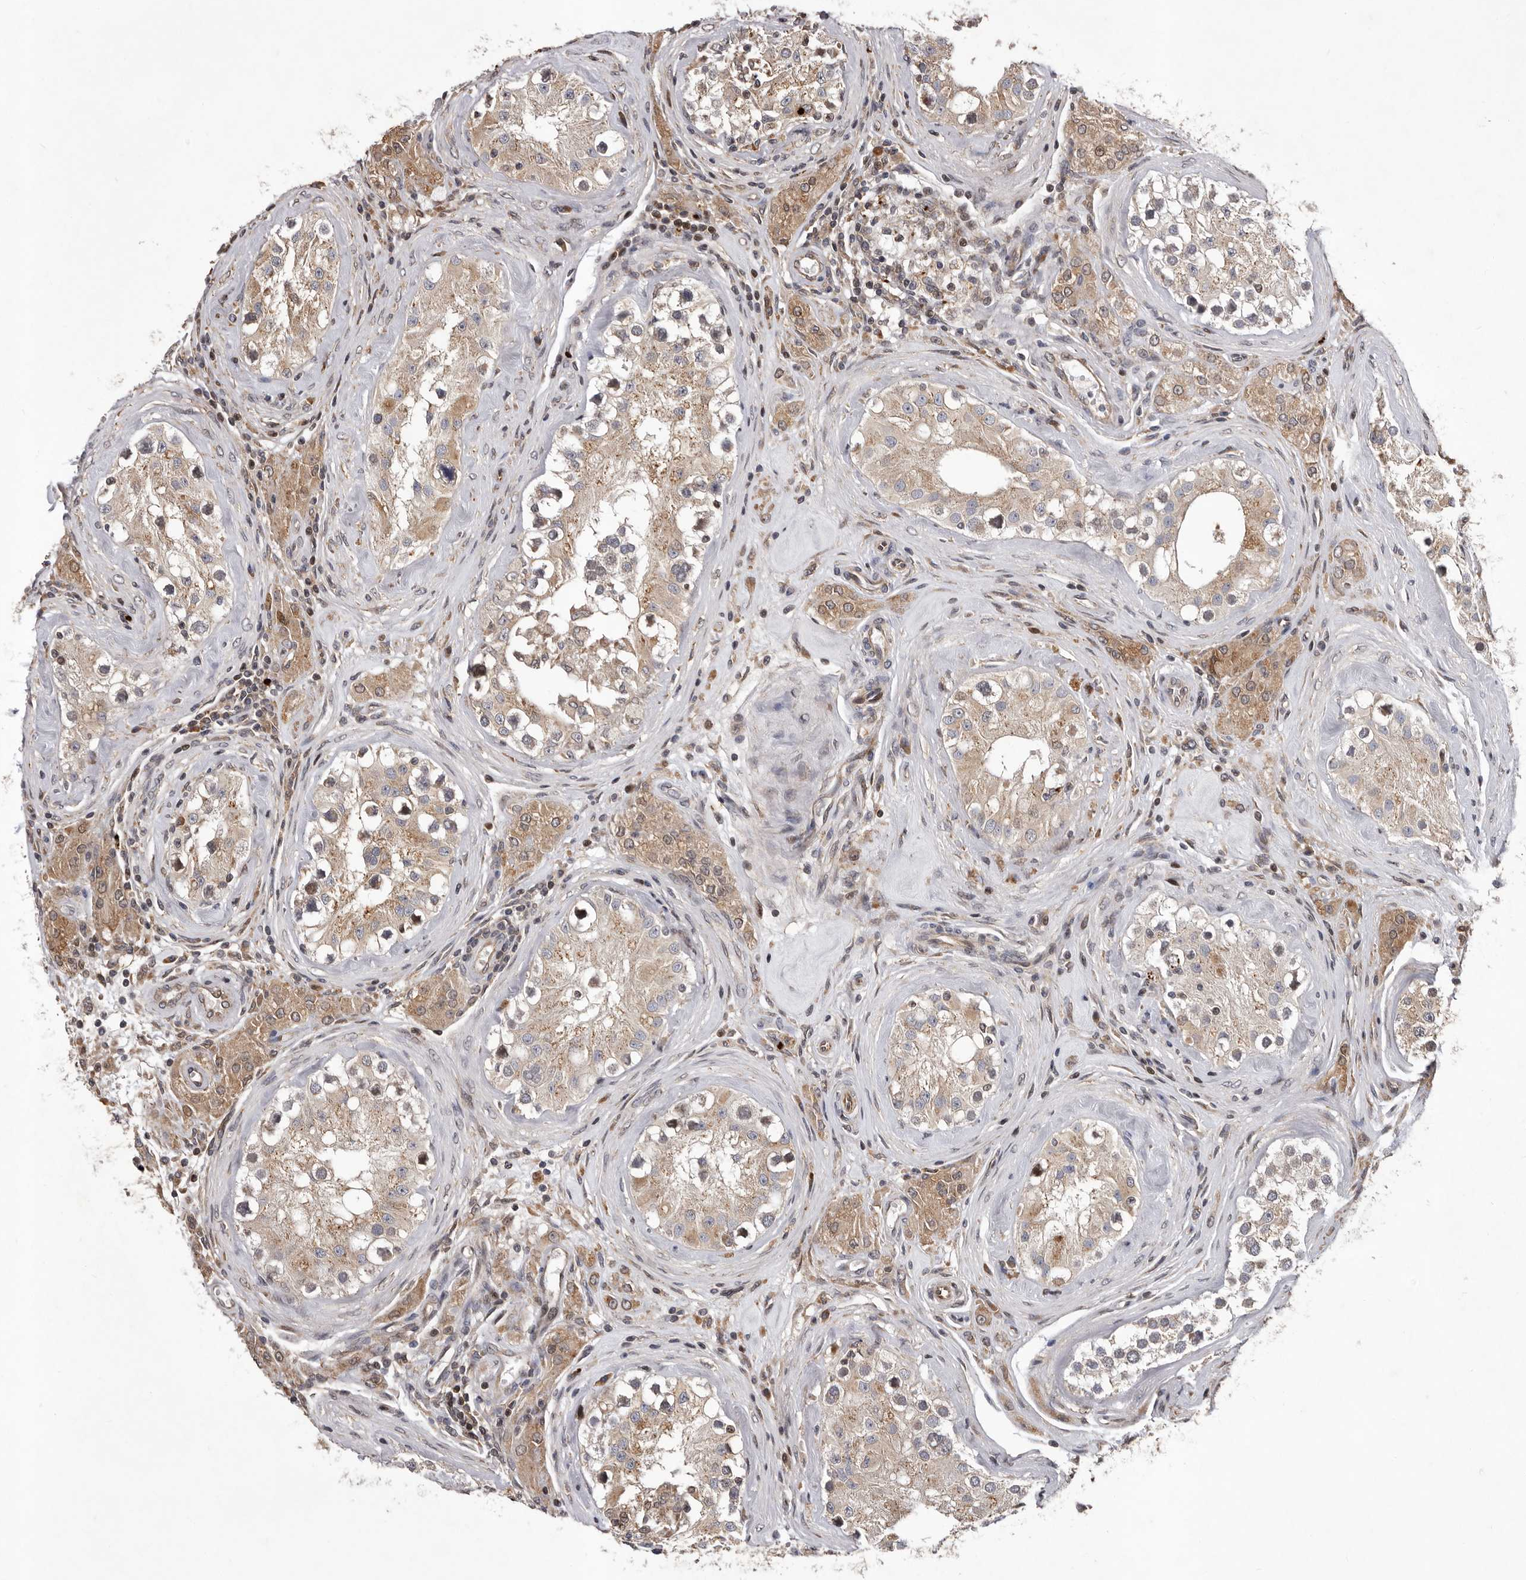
{"staining": {"intensity": "moderate", "quantity": ">75%", "location": "cytoplasmic/membranous"}, "tissue": "testis", "cell_type": "Cells in seminiferous ducts", "image_type": "normal", "snomed": [{"axis": "morphology", "description": "Normal tissue, NOS"}, {"axis": "topography", "description": "Testis"}], "caption": "The micrograph displays staining of benign testis, revealing moderate cytoplasmic/membranous protein expression (brown color) within cells in seminiferous ducts. (DAB (3,3'-diaminobenzidine) IHC with brightfield microscopy, high magnification).", "gene": "GADD45B", "patient": {"sex": "male", "age": 46}}